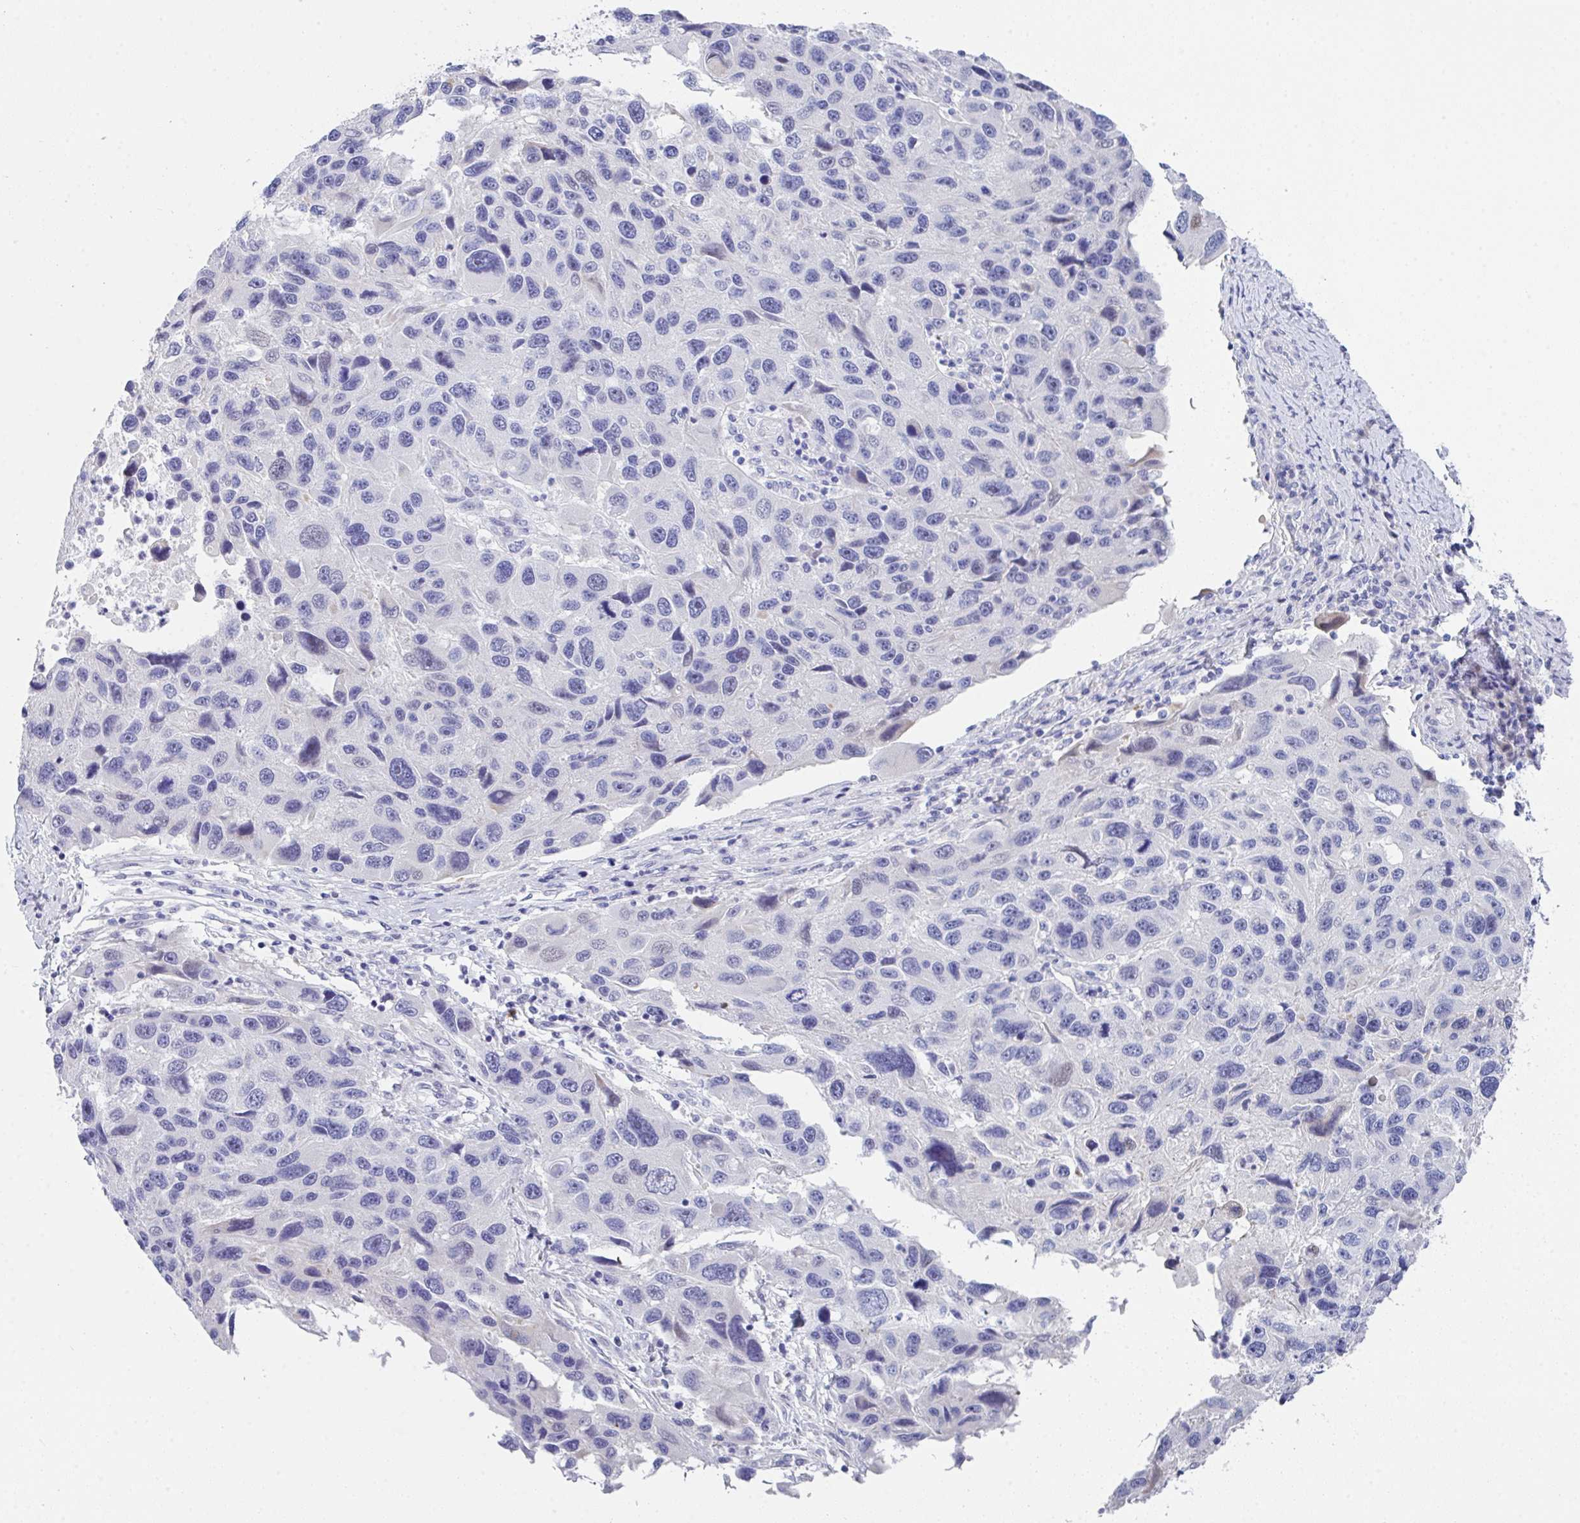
{"staining": {"intensity": "negative", "quantity": "none", "location": "none"}, "tissue": "melanoma", "cell_type": "Tumor cells", "image_type": "cancer", "snomed": [{"axis": "morphology", "description": "Malignant melanoma, NOS"}, {"axis": "topography", "description": "Skin"}], "caption": "A histopathology image of melanoma stained for a protein reveals no brown staining in tumor cells.", "gene": "FBXO47", "patient": {"sex": "male", "age": 53}}